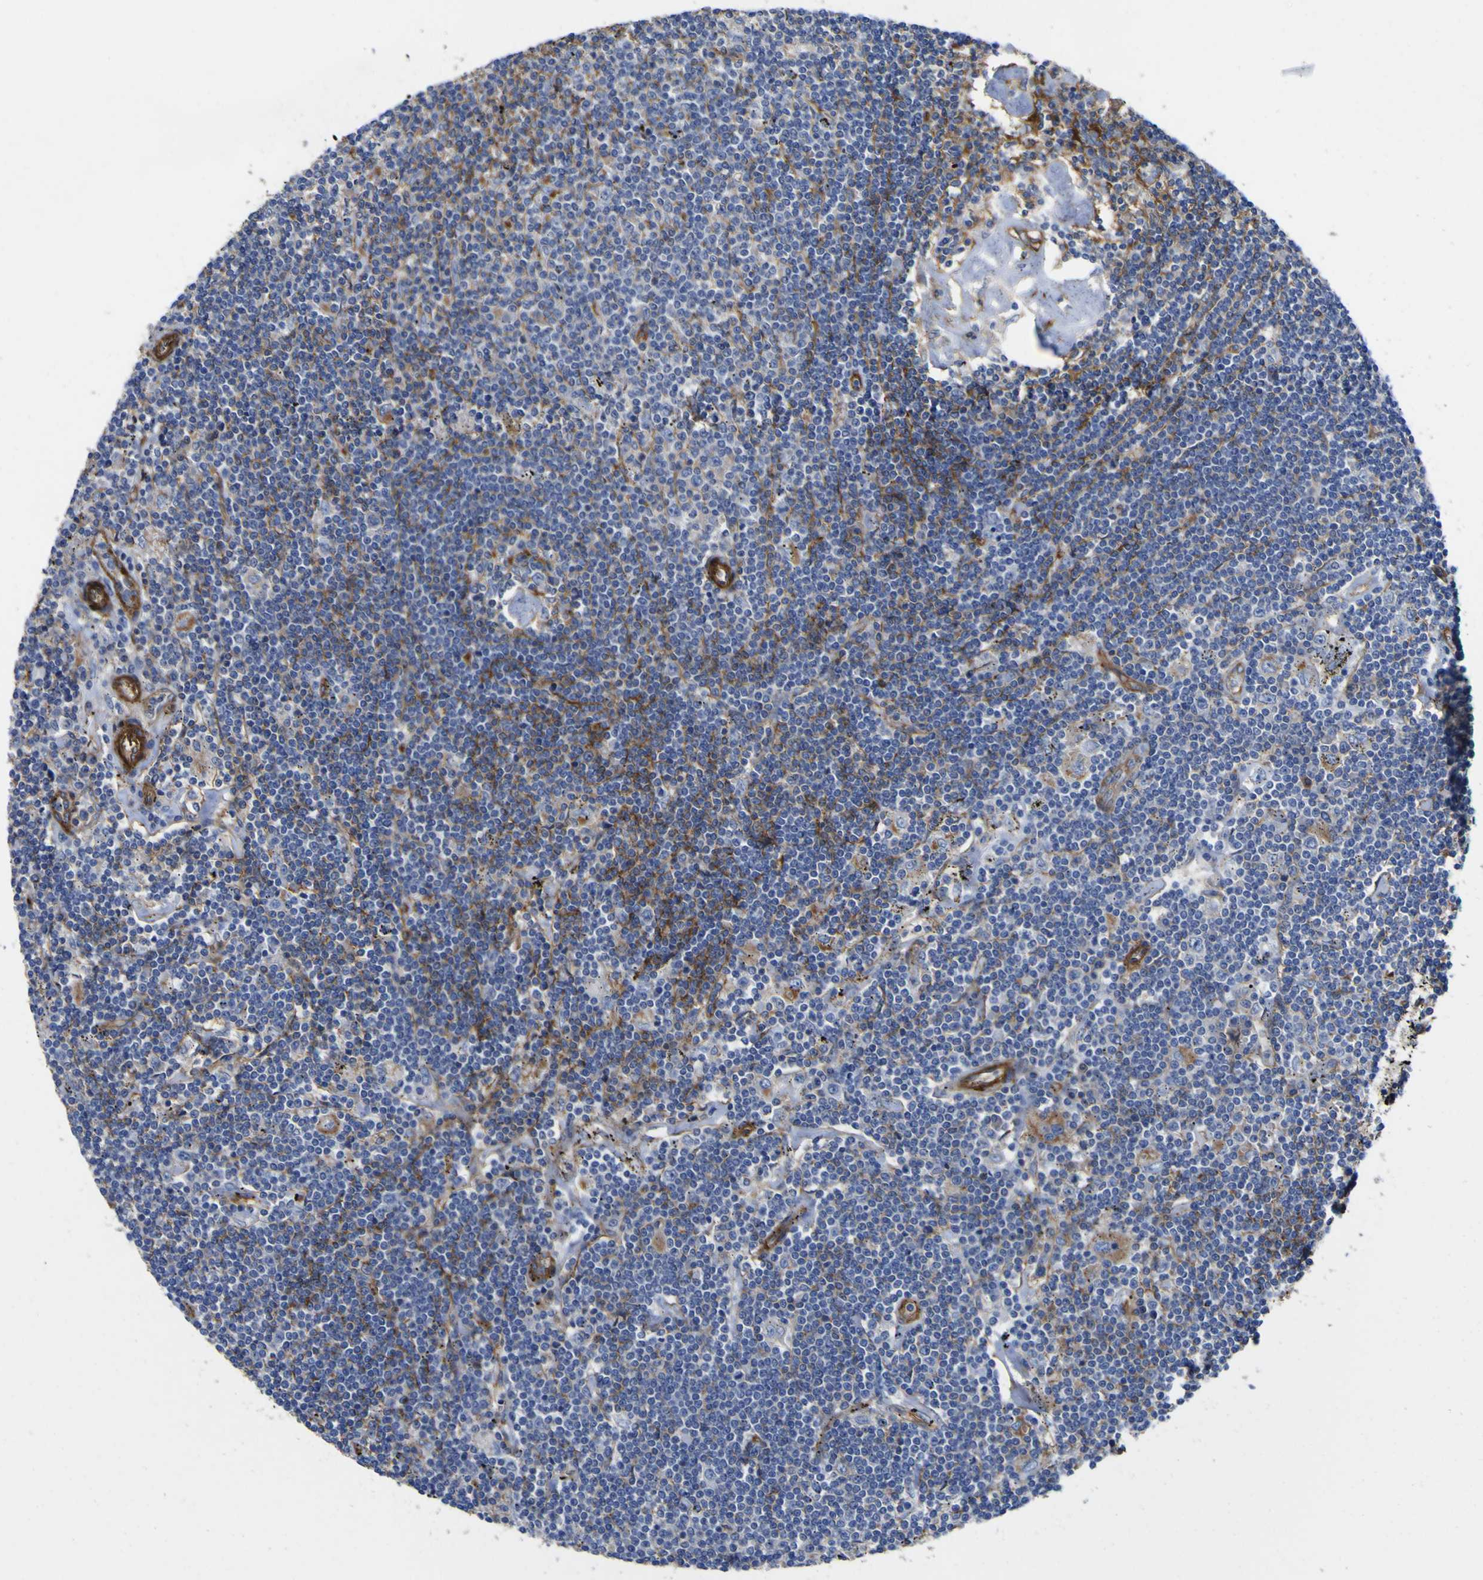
{"staining": {"intensity": "negative", "quantity": "none", "location": "none"}, "tissue": "lymphoma", "cell_type": "Tumor cells", "image_type": "cancer", "snomed": [{"axis": "morphology", "description": "Malignant lymphoma, non-Hodgkin's type, Low grade"}, {"axis": "topography", "description": "Spleen"}], "caption": "An image of lymphoma stained for a protein reveals no brown staining in tumor cells.", "gene": "CD151", "patient": {"sex": "male", "age": 76}}